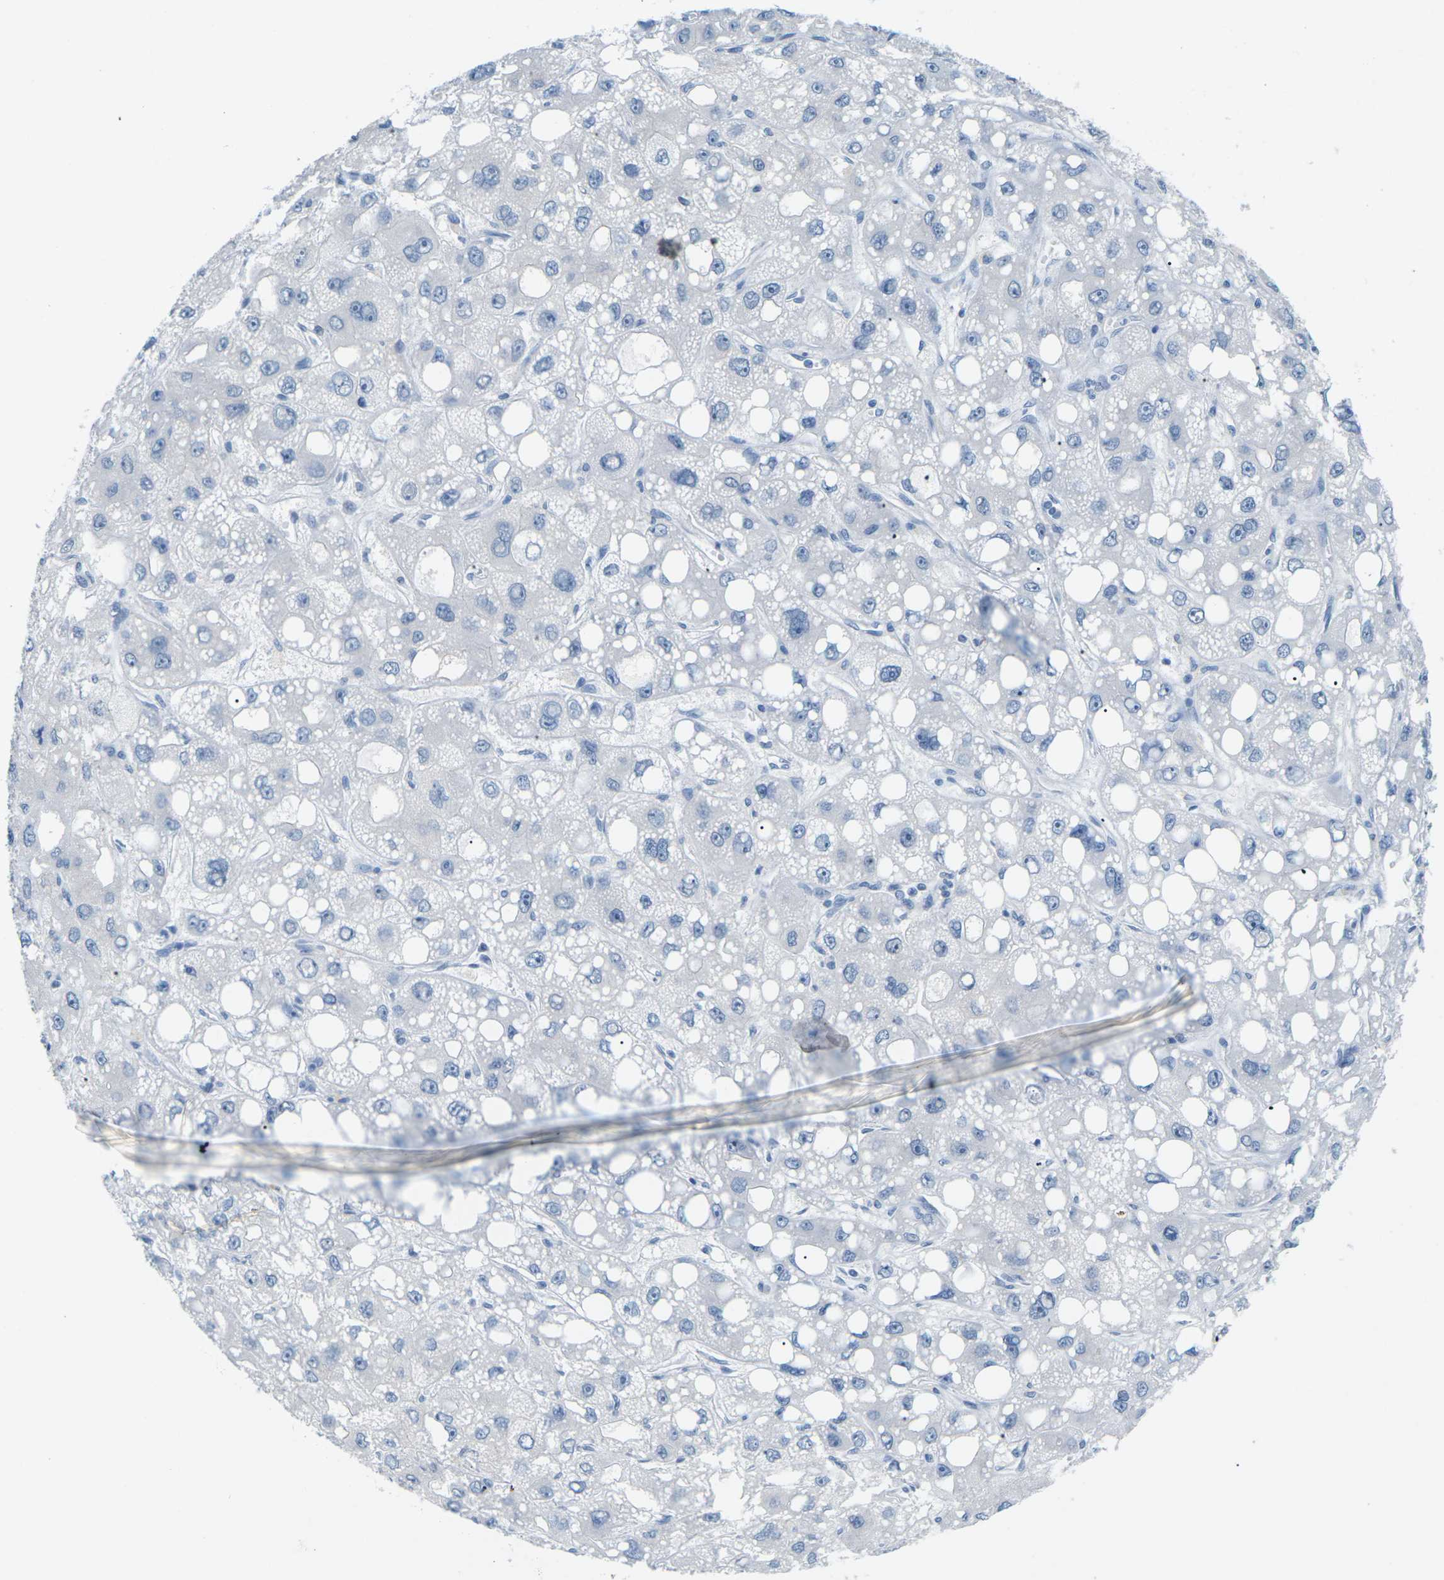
{"staining": {"intensity": "negative", "quantity": "none", "location": "none"}, "tissue": "liver cancer", "cell_type": "Tumor cells", "image_type": "cancer", "snomed": [{"axis": "morphology", "description": "Carcinoma, Hepatocellular, NOS"}, {"axis": "topography", "description": "Liver"}], "caption": "Immunohistochemistry (IHC) image of liver cancer (hepatocellular carcinoma) stained for a protein (brown), which reveals no staining in tumor cells.", "gene": "SLC12A1", "patient": {"sex": "male", "age": 55}}